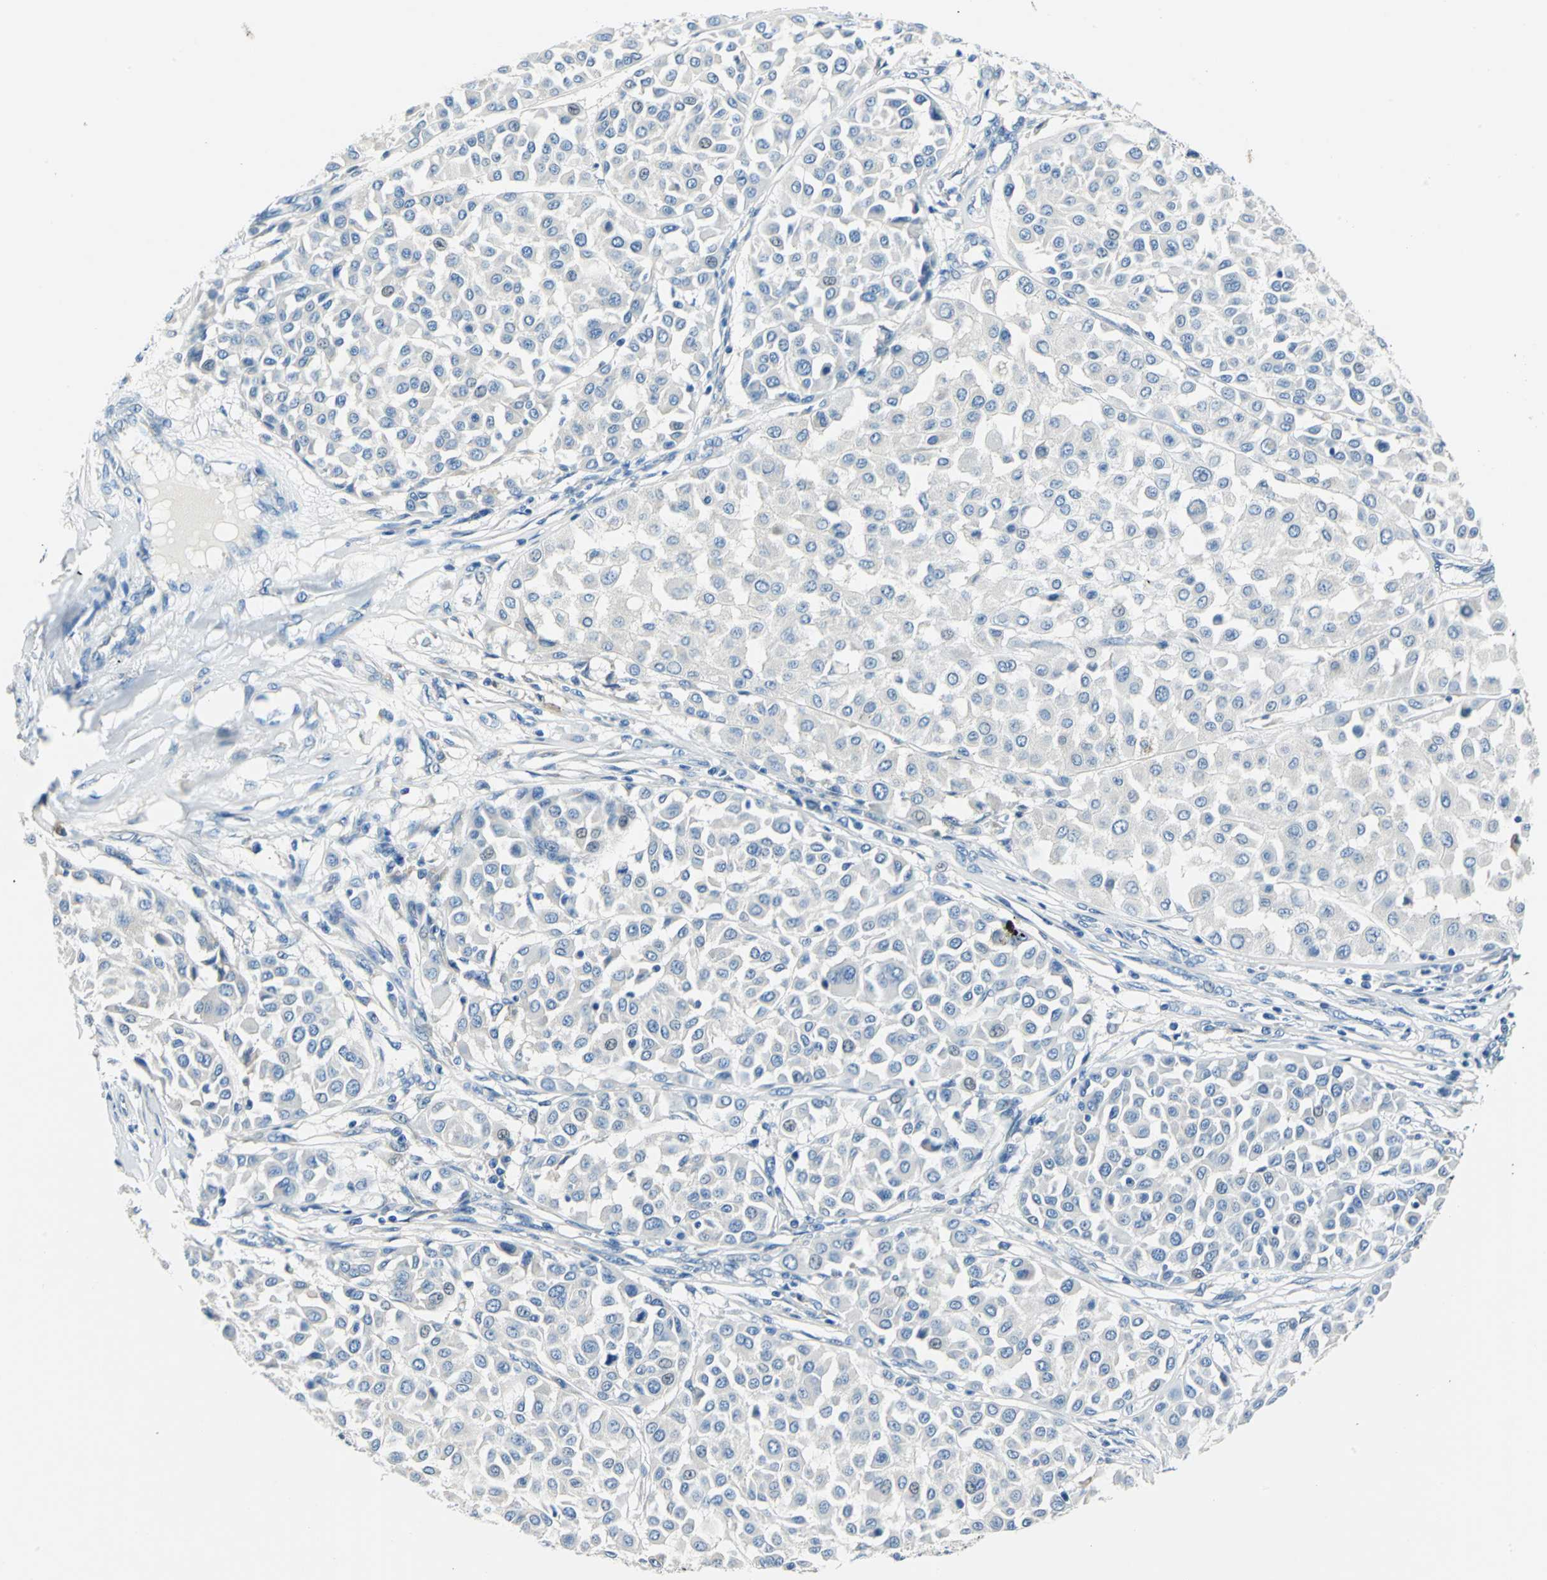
{"staining": {"intensity": "negative", "quantity": "none", "location": "none"}, "tissue": "melanoma", "cell_type": "Tumor cells", "image_type": "cancer", "snomed": [{"axis": "morphology", "description": "Malignant melanoma, Metastatic site"}, {"axis": "topography", "description": "Soft tissue"}], "caption": "High power microscopy histopathology image of an IHC micrograph of malignant melanoma (metastatic site), revealing no significant staining in tumor cells.", "gene": "TRIM25", "patient": {"sex": "male", "age": 41}}